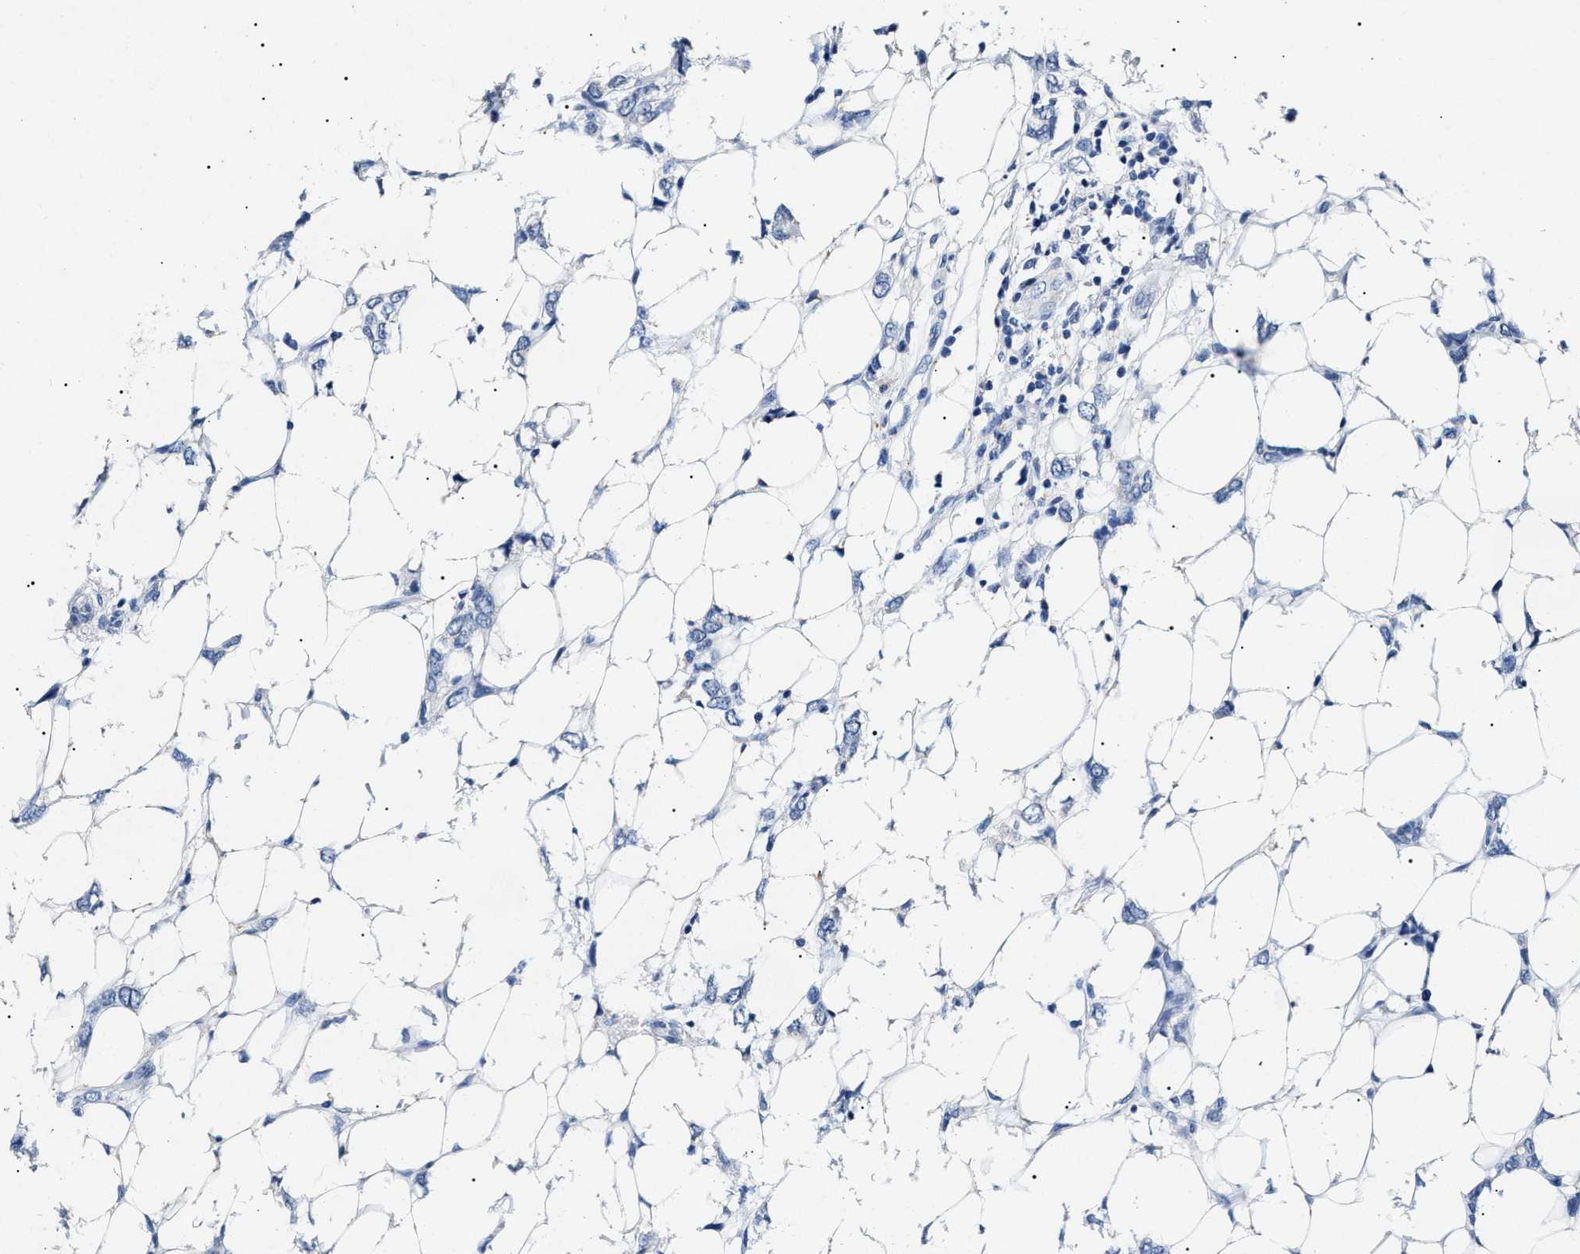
{"staining": {"intensity": "negative", "quantity": "none", "location": "none"}, "tissue": "breast cancer", "cell_type": "Tumor cells", "image_type": "cancer", "snomed": [{"axis": "morphology", "description": "Normal tissue, NOS"}, {"axis": "morphology", "description": "Lobular carcinoma"}, {"axis": "topography", "description": "Breast"}], "caption": "Tumor cells show no significant protein positivity in breast cancer (lobular carcinoma).", "gene": "LRRC8E", "patient": {"sex": "female", "age": 47}}